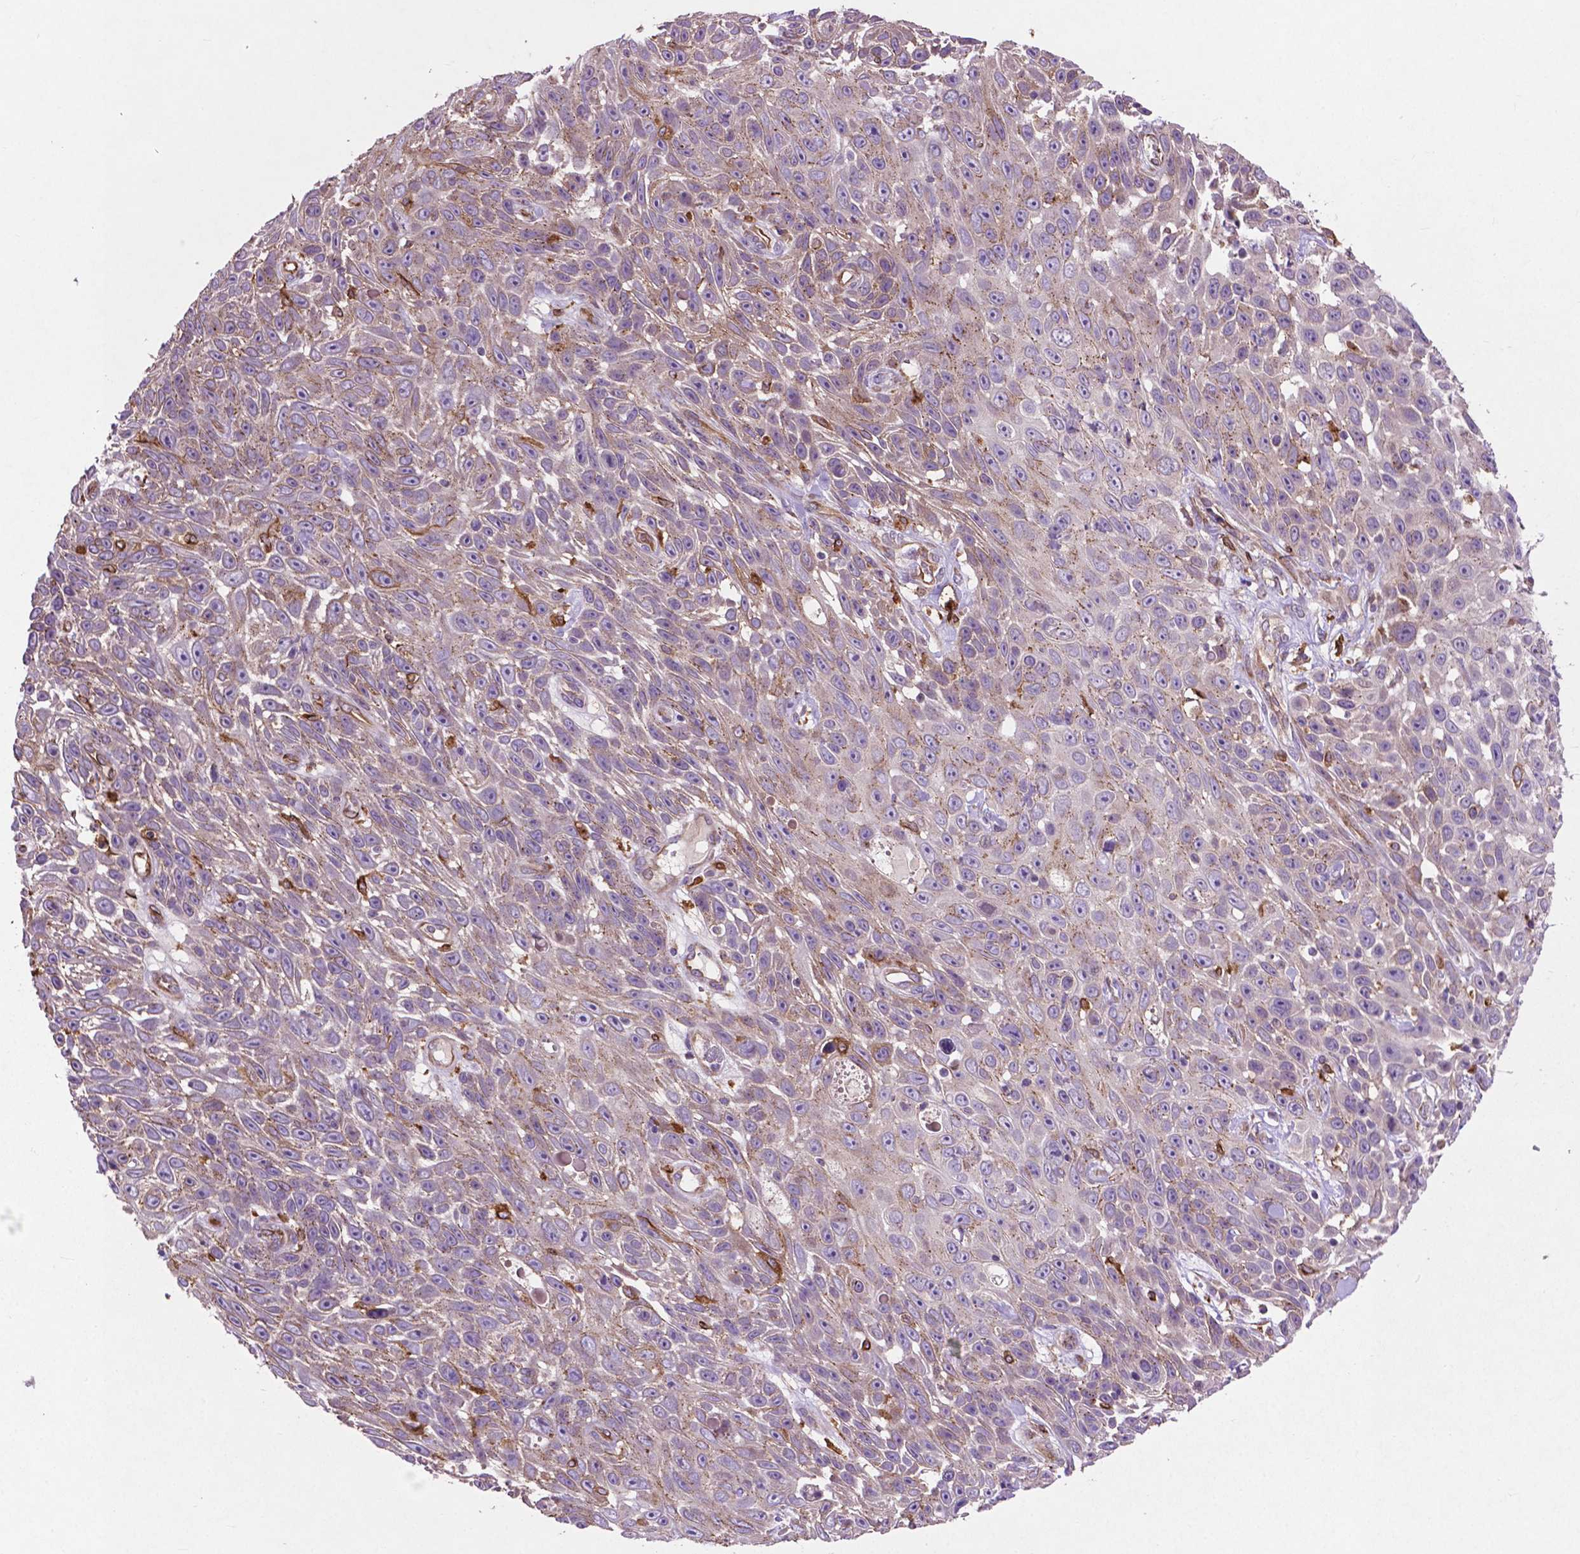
{"staining": {"intensity": "moderate", "quantity": "<25%", "location": "cytoplasmic/membranous"}, "tissue": "skin cancer", "cell_type": "Tumor cells", "image_type": "cancer", "snomed": [{"axis": "morphology", "description": "Squamous cell carcinoma, NOS"}, {"axis": "topography", "description": "Skin"}], "caption": "Protein staining of skin cancer (squamous cell carcinoma) tissue demonstrates moderate cytoplasmic/membranous expression in approximately <25% of tumor cells.", "gene": "MBTPS1", "patient": {"sex": "male", "age": 82}}